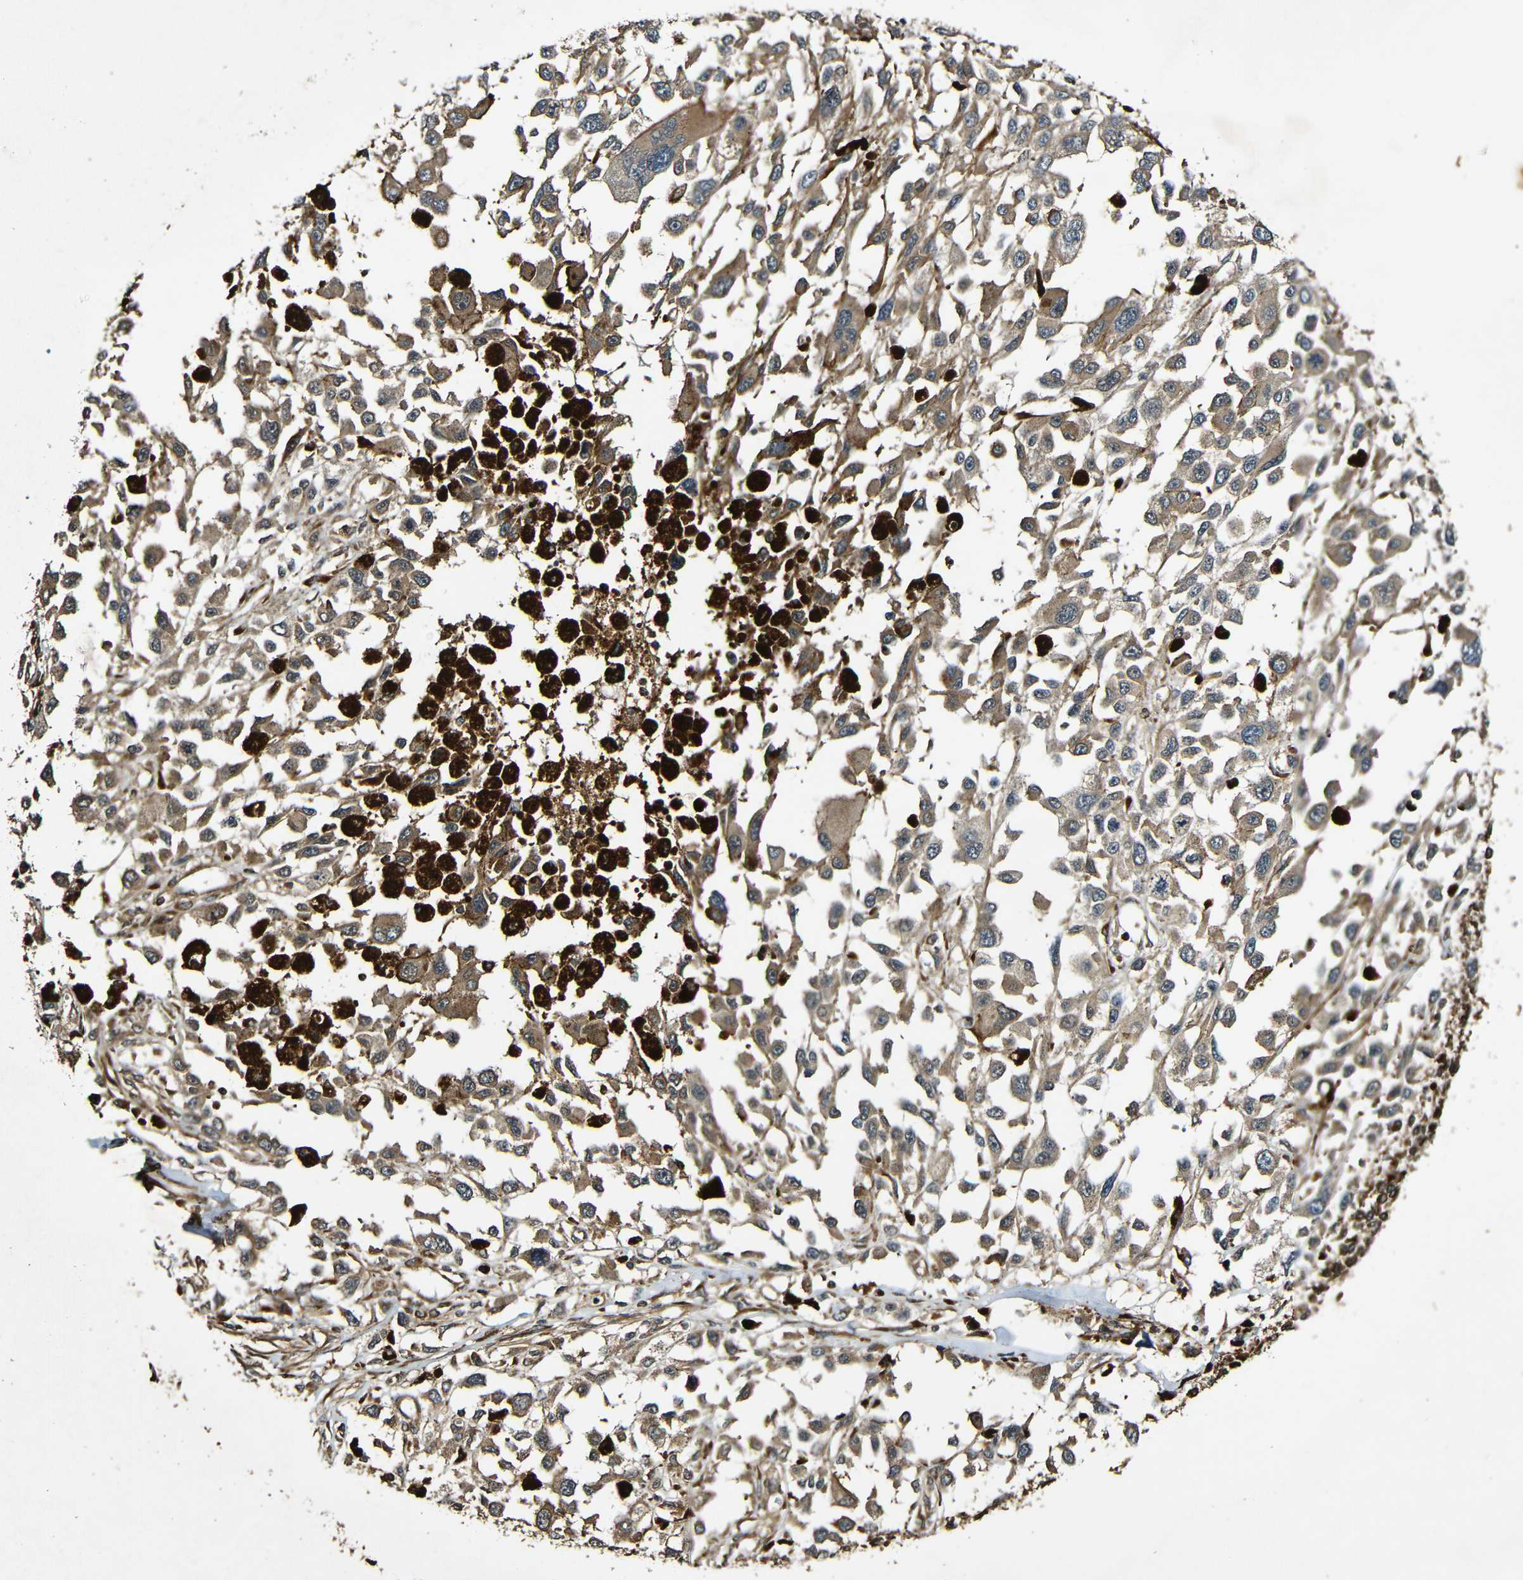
{"staining": {"intensity": "weak", "quantity": ">75%", "location": "cytoplasmic/membranous"}, "tissue": "melanoma", "cell_type": "Tumor cells", "image_type": "cancer", "snomed": [{"axis": "morphology", "description": "Malignant melanoma, Metastatic site"}, {"axis": "topography", "description": "Lymph node"}], "caption": "A histopathology image of malignant melanoma (metastatic site) stained for a protein displays weak cytoplasmic/membranous brown staining in tumor cells.", "gene": "CASP8", "patient": {"sex": "male", "age": 59}}